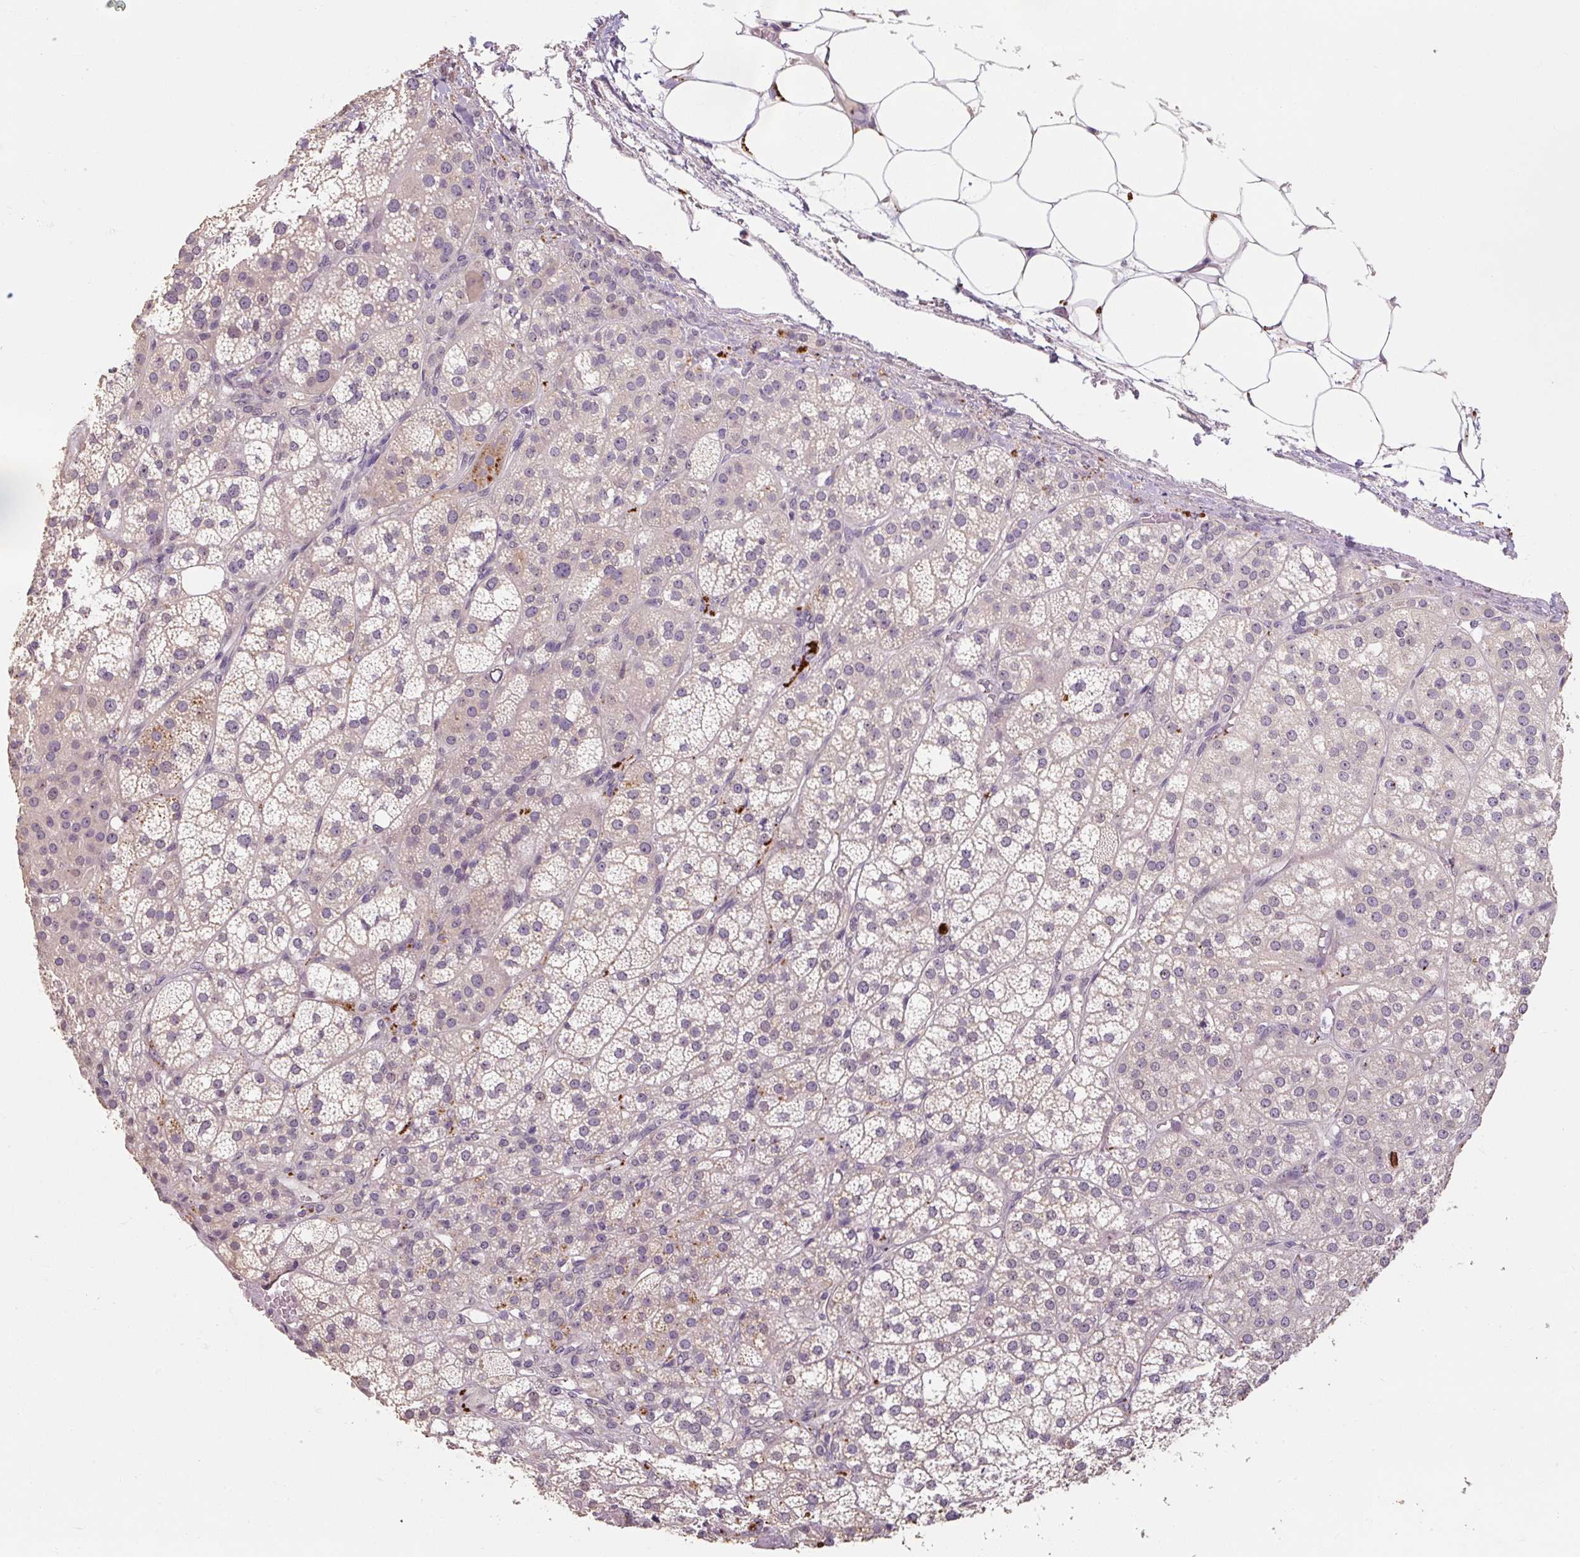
{"staining": {"intensity": "weak", "quantity": "<25%", "location": "cytoplasmic/membranous"}, "tissue": "adrenal gland", "cell_type": "Glandular cells", "image_type": "normal", "snomed": [{"axis": "morphology", "description": "Normal tissue, NOS"}, {"axis": "topography", "description": "Adrenal gland"}], "caption": "The histopathology image exhibits no significant positivity in glandular cells of adrenal gland. (Immunohistochemistry (ihc), brightfield microscopy, high magnification).", "gene": "CFAP65", "patient": {"sex": "female", "age": 60}}